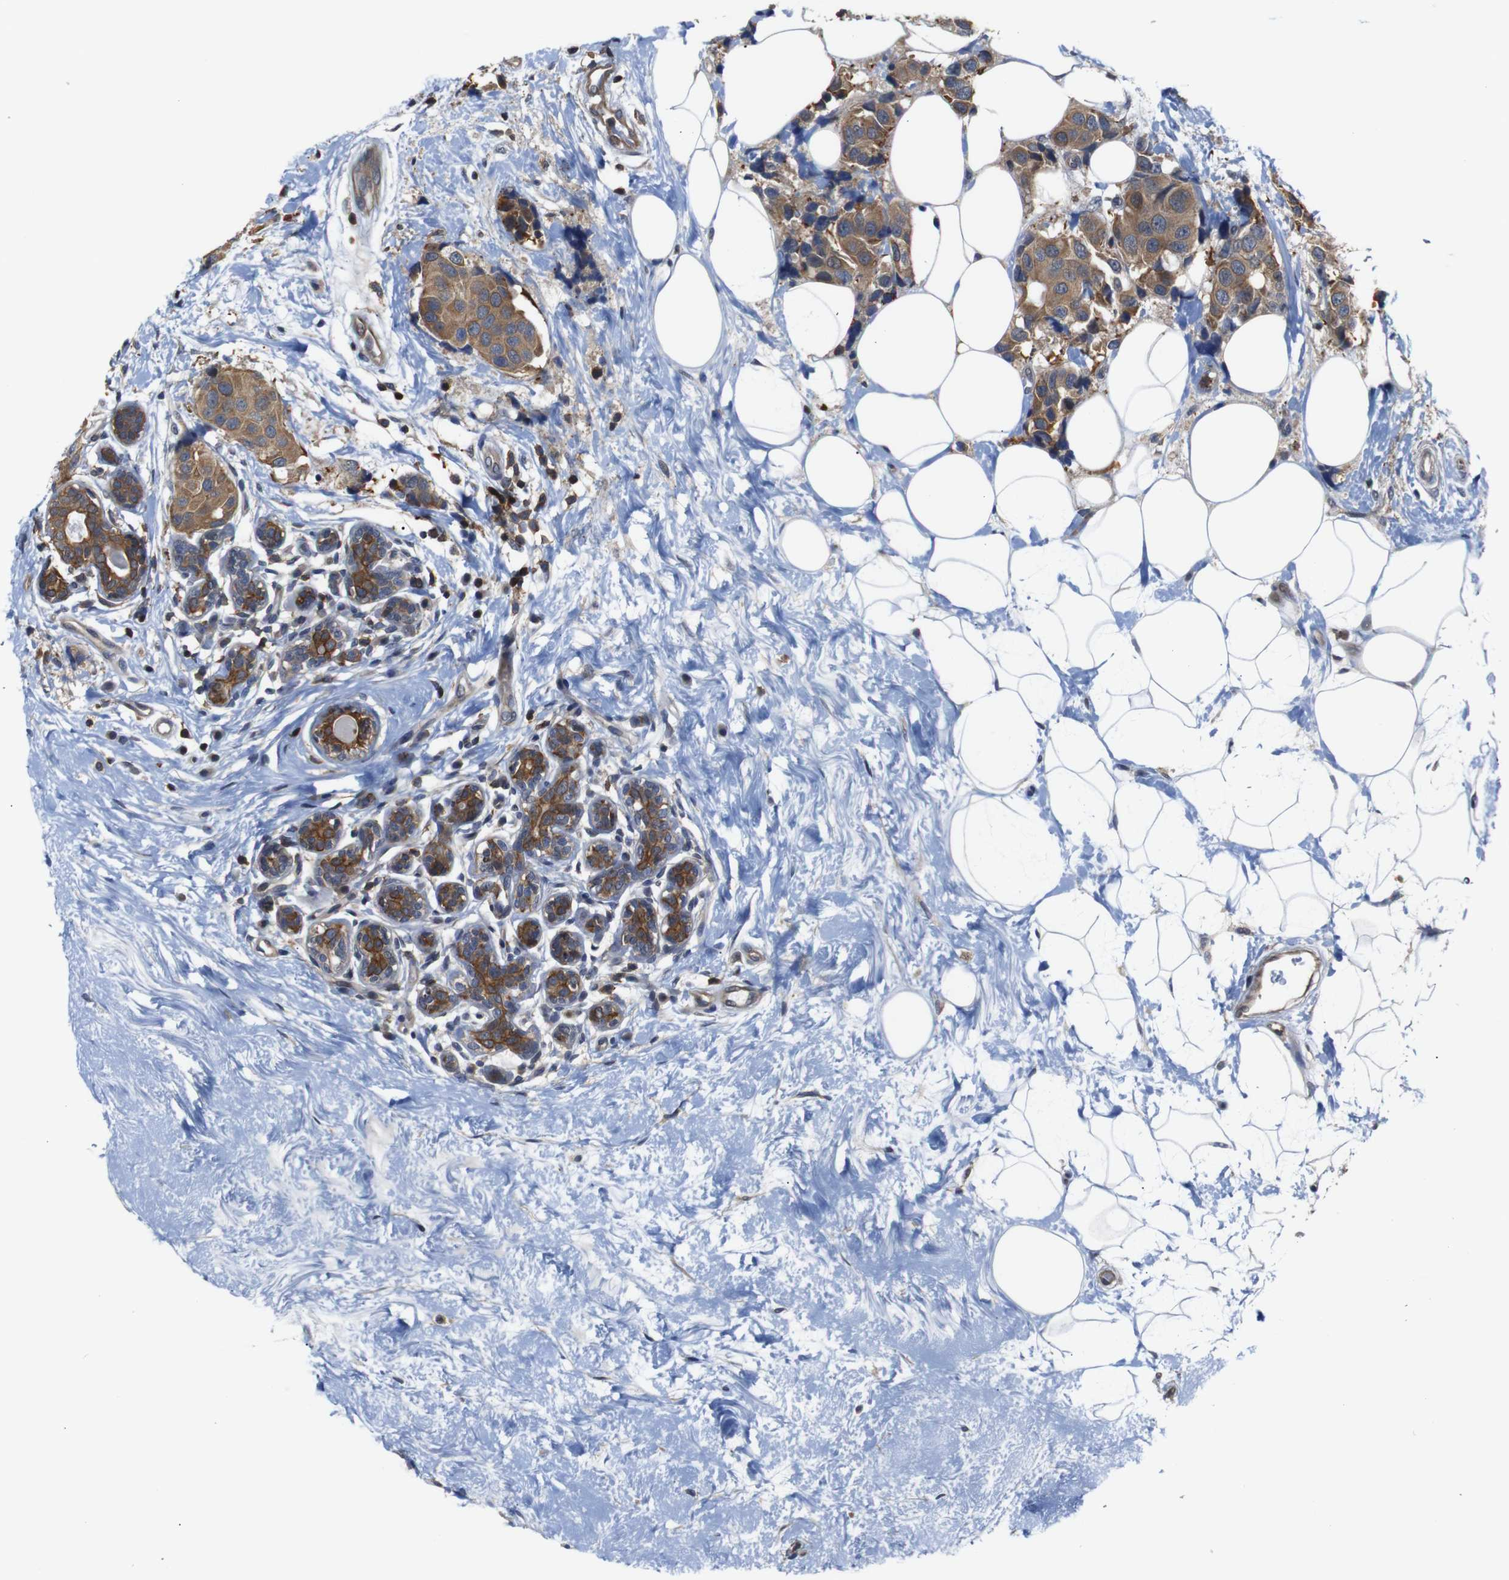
{"staining": {"intensity": "moderate", "quantity": ">75%", "location": "cytoplasmic/membranous"}, "tissue": "breast cancer", "cell_type": "Tumor cells", "image_type": "cancer", "snomed": [{"axis": "morphology", "description": "Normal tissue, NOS"}, {"axis": "morphology", "description": "Duct carcinoma"}, {"axis": "topography", "description": "Breast"}], "caption": "Moderate cytoplasmic/membranous staining for a protein is seen in about >75% of tumor cells of breast infiltrating ductal carcinoma using immunohistochemistry.", "gene": "BRWD3", "patient": {"sex": "female", "age": 39}}